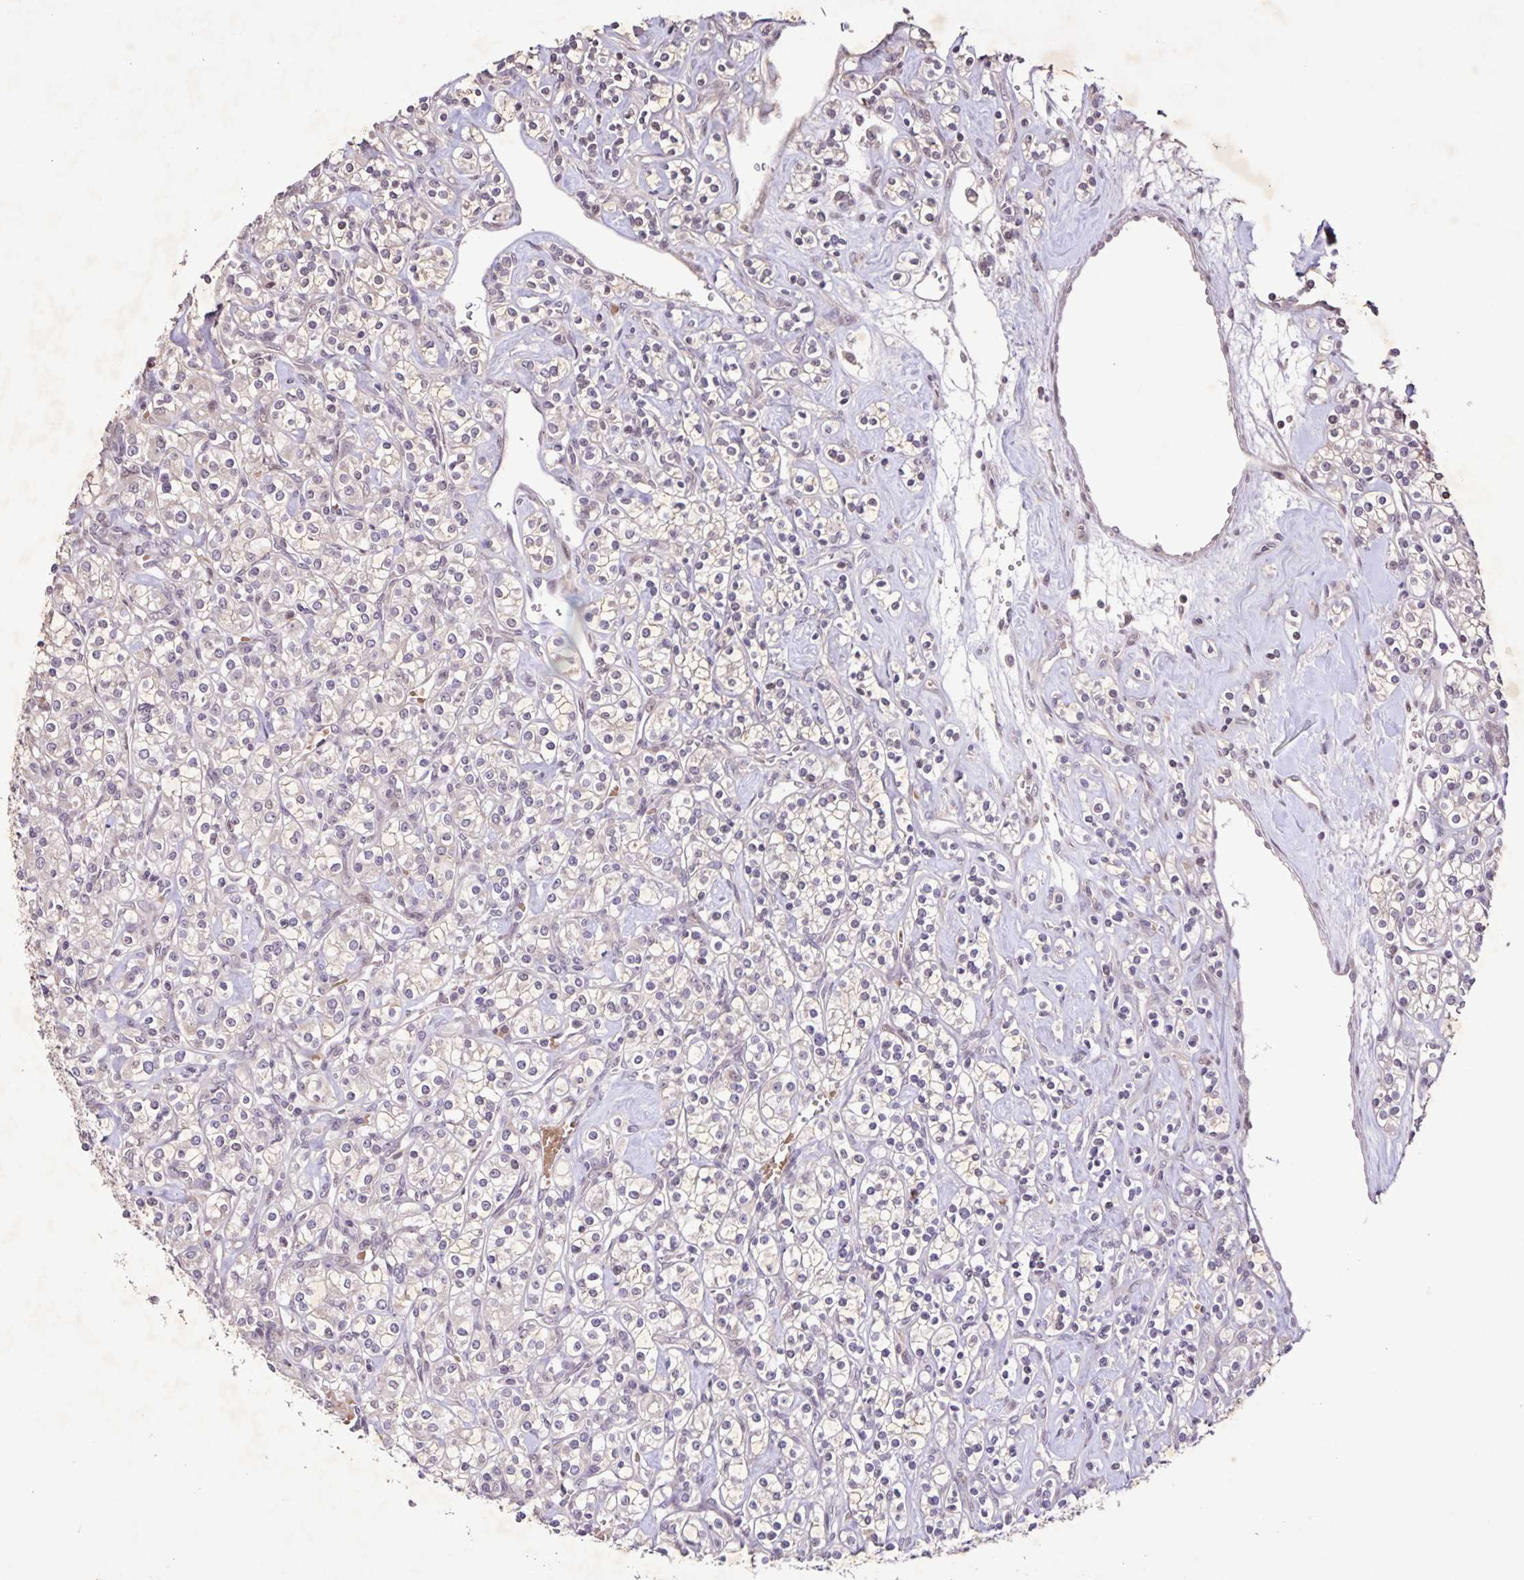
{"staining": {"intensity": "negative", "quantity": "none", "location": "none"}, "tissue": "renal cancer", "cell_type": "Tumor cells", "image_type": "cancer", "snomed": [{"axis": "morphology", "description": "Adenocarcinoma, NOS"}, {"axis": "topography", "description": "Kidney"}], "caption": "This is an IHC micrograph of renal cancer (adenocarcinoma). There is no staining in tumor cells.", "gene": "GDF2", "patient": {"sex": "male", "age": 77}}